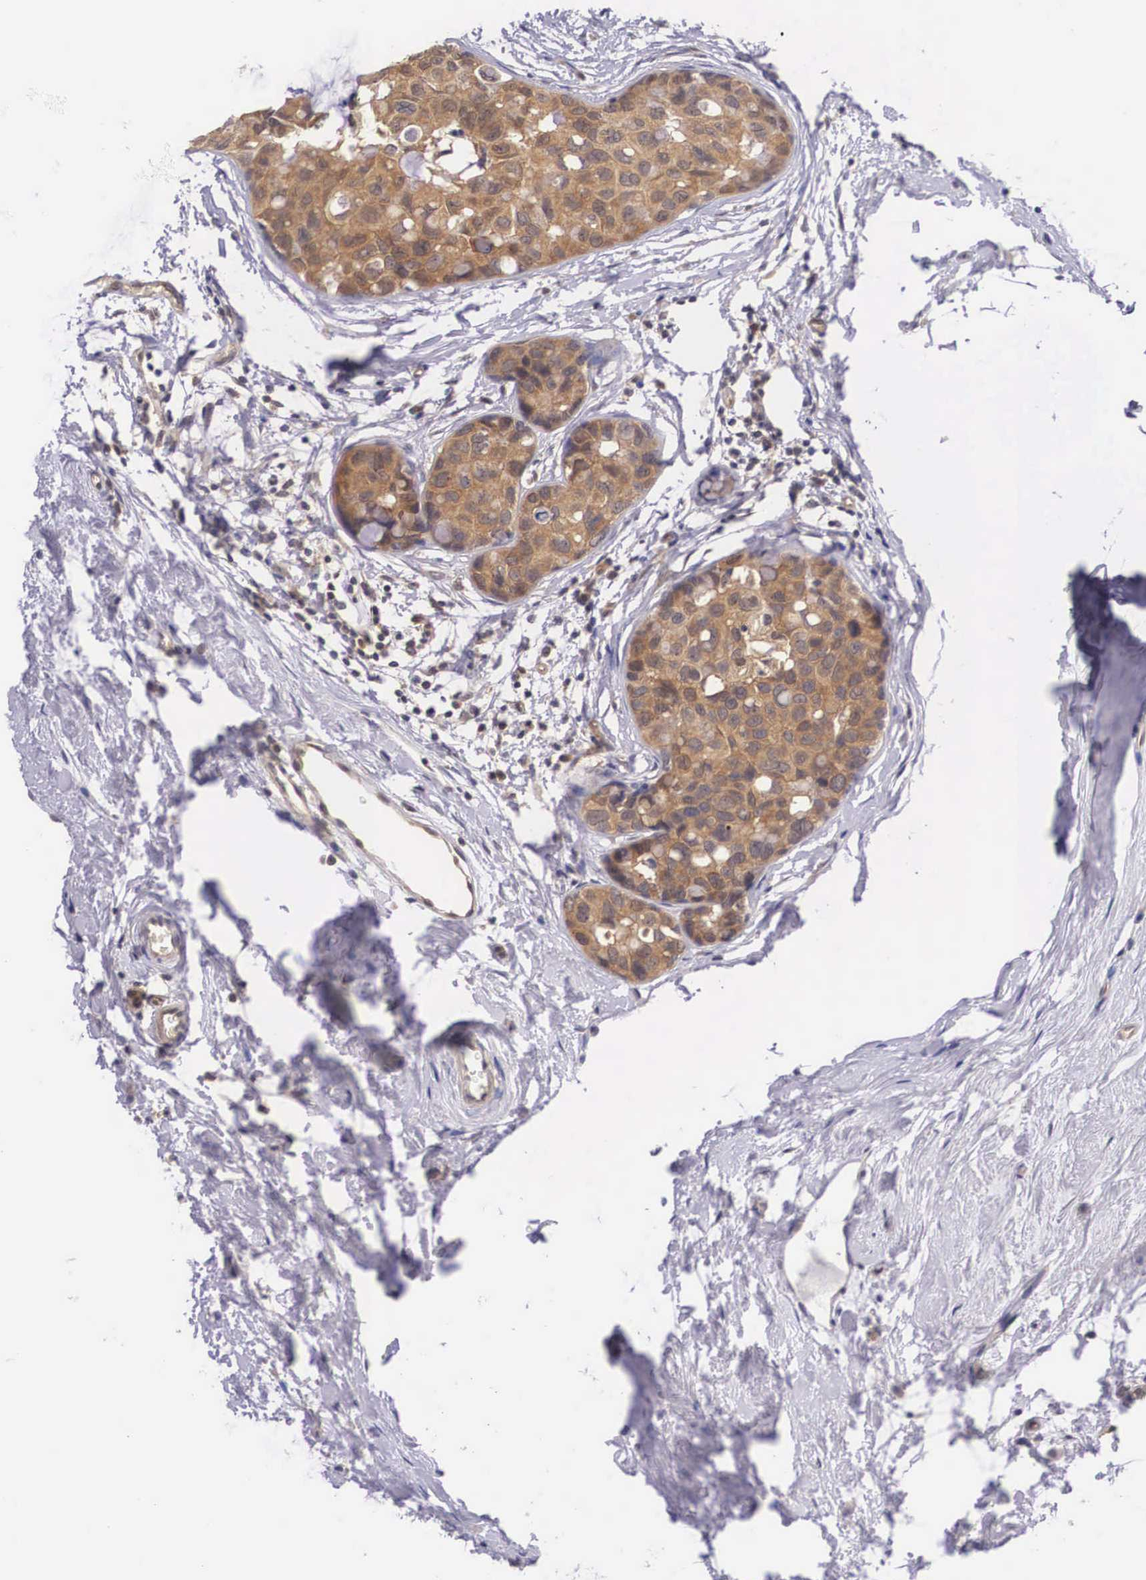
{"staining": {"intensity": "strong", "quantity": ">75%", "location": "cytoplasmic/membranous"}, "tissue": "breast cancer", "cell_type": "Tumor cells", "image_type": "cancer", "snomed": [{"axis": "morphology", "description": "Duct carcinoma"}, {"axis": "topography", "description": "Breast"}], "caption": "Immunohistochemical staining of human breast cancer demonstrates high levels of strong cytoplasmic/membranous protein positivity in approximately >75% of tumor cells.", "gene": "IGBP1", "patient": {"sex": "female", "age": 69}}